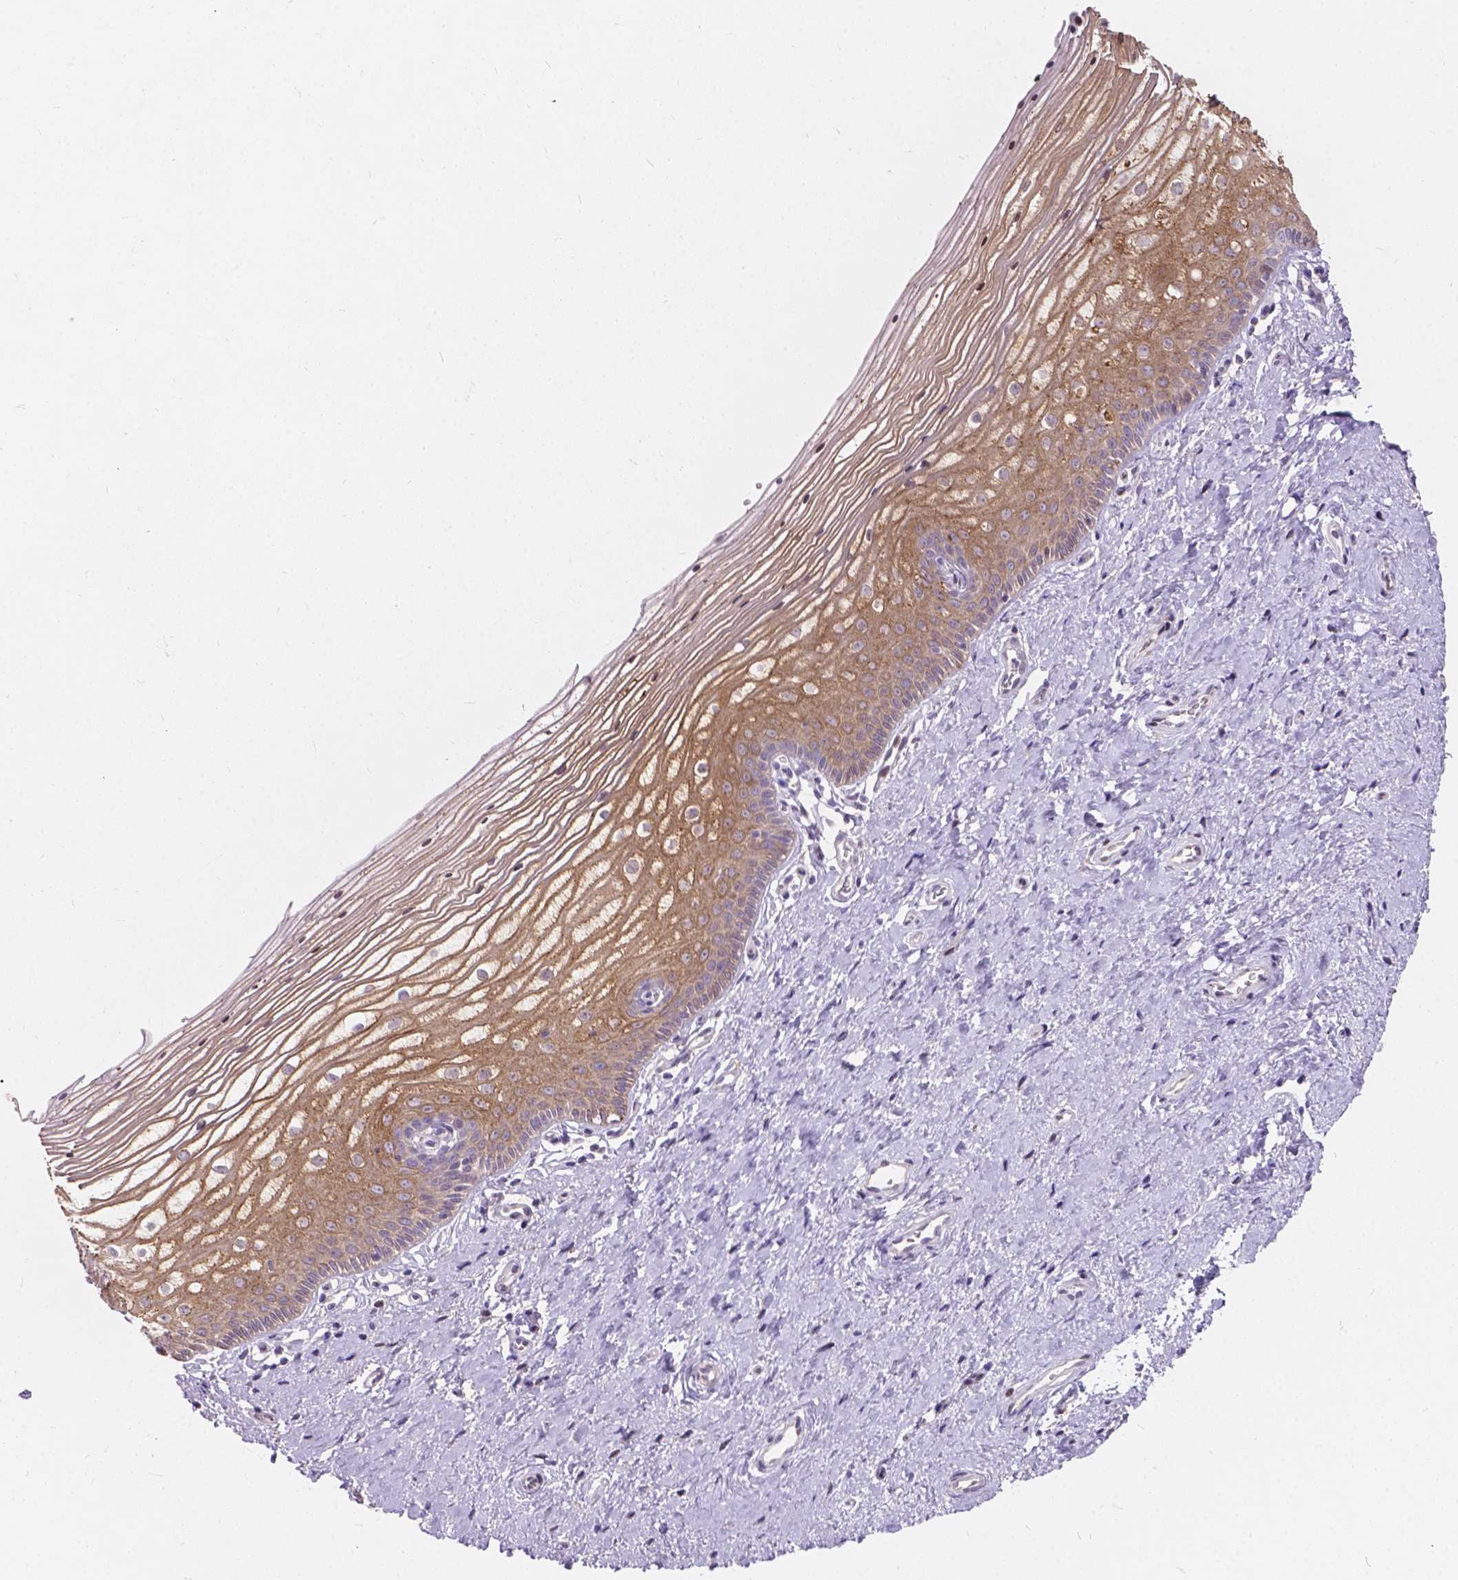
{"staining": {"intensity": "weak", "quantity": ">75%", "location": "cytoplasmic/membranous"}, "tissue": "vagina", "cell_type": "Squamous epithelial cells", "image_type": "normal", "snomed": [{"axis": "morphology", "description": "Normal tissue, NOS"}, {"axis": "topography", "description": "Vagina"}], "caption": "About >75% of squamous epithelial cells in normal vagina show weak cytoplasmic/membranous protein expression as visualized by brown immunohistochemical staining.", "gene": "MYH14", "patient": {"sex": "female", "age": 39}}